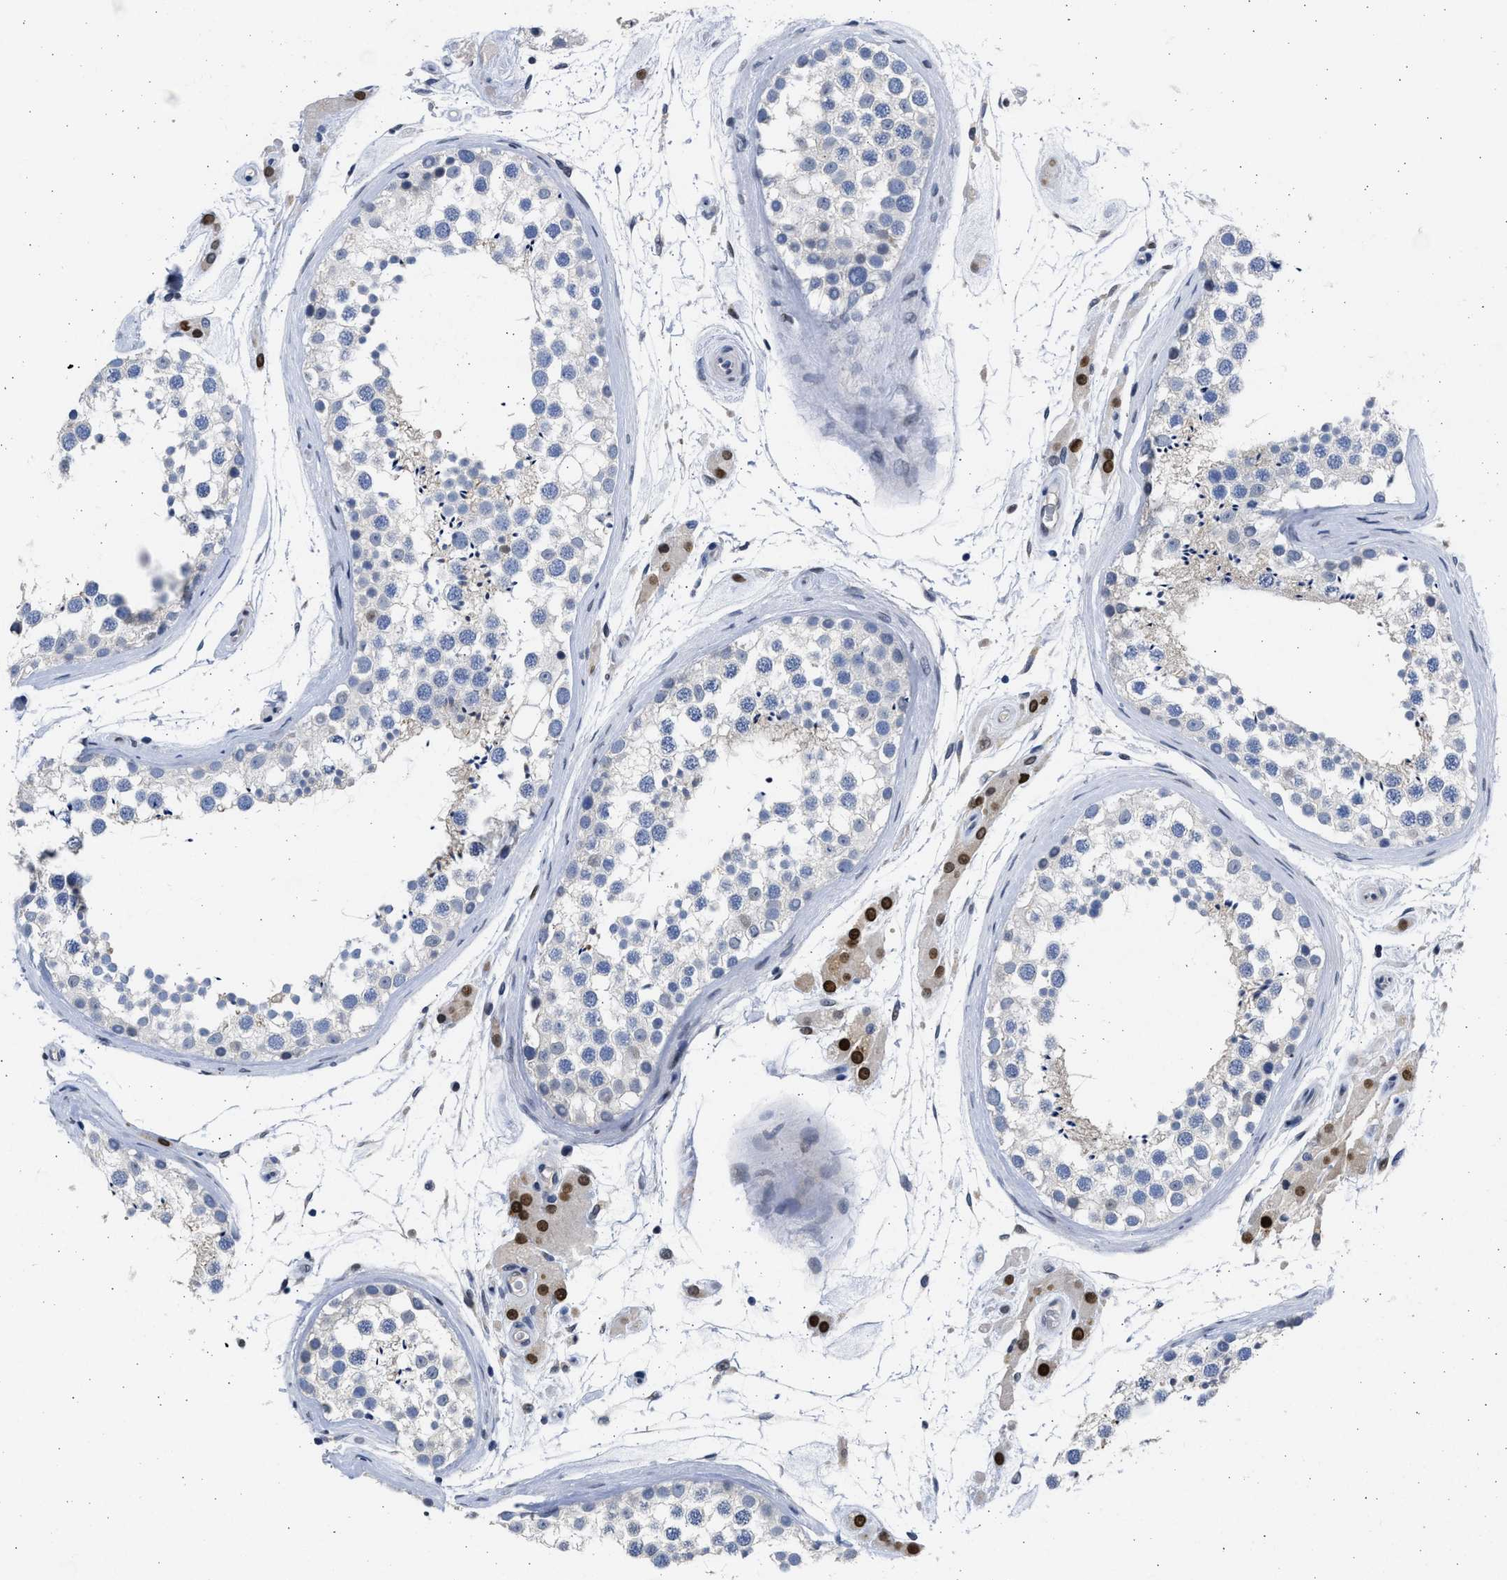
{"staining": {"intensity": "negative", "quantity": "none", "location": "none"}, "tissue": "testis", "cell_type": "Cells in seminiferous ducts", "image_type": "normal", "snomed": [{"axis": "morphology", "description": "Normal tissue, NOS"}, {"axis": "topography", "description": "Testis"}], "caption": "Immunohistochemical staining of benign testis exhibits no significant expression in cells in seminiferous ducts. (Immunohistochemistry (ihc), brightfield microscopy, high magnification).", "gene": "HMGN3", "patient": {"sex": "male", "age": 46}}